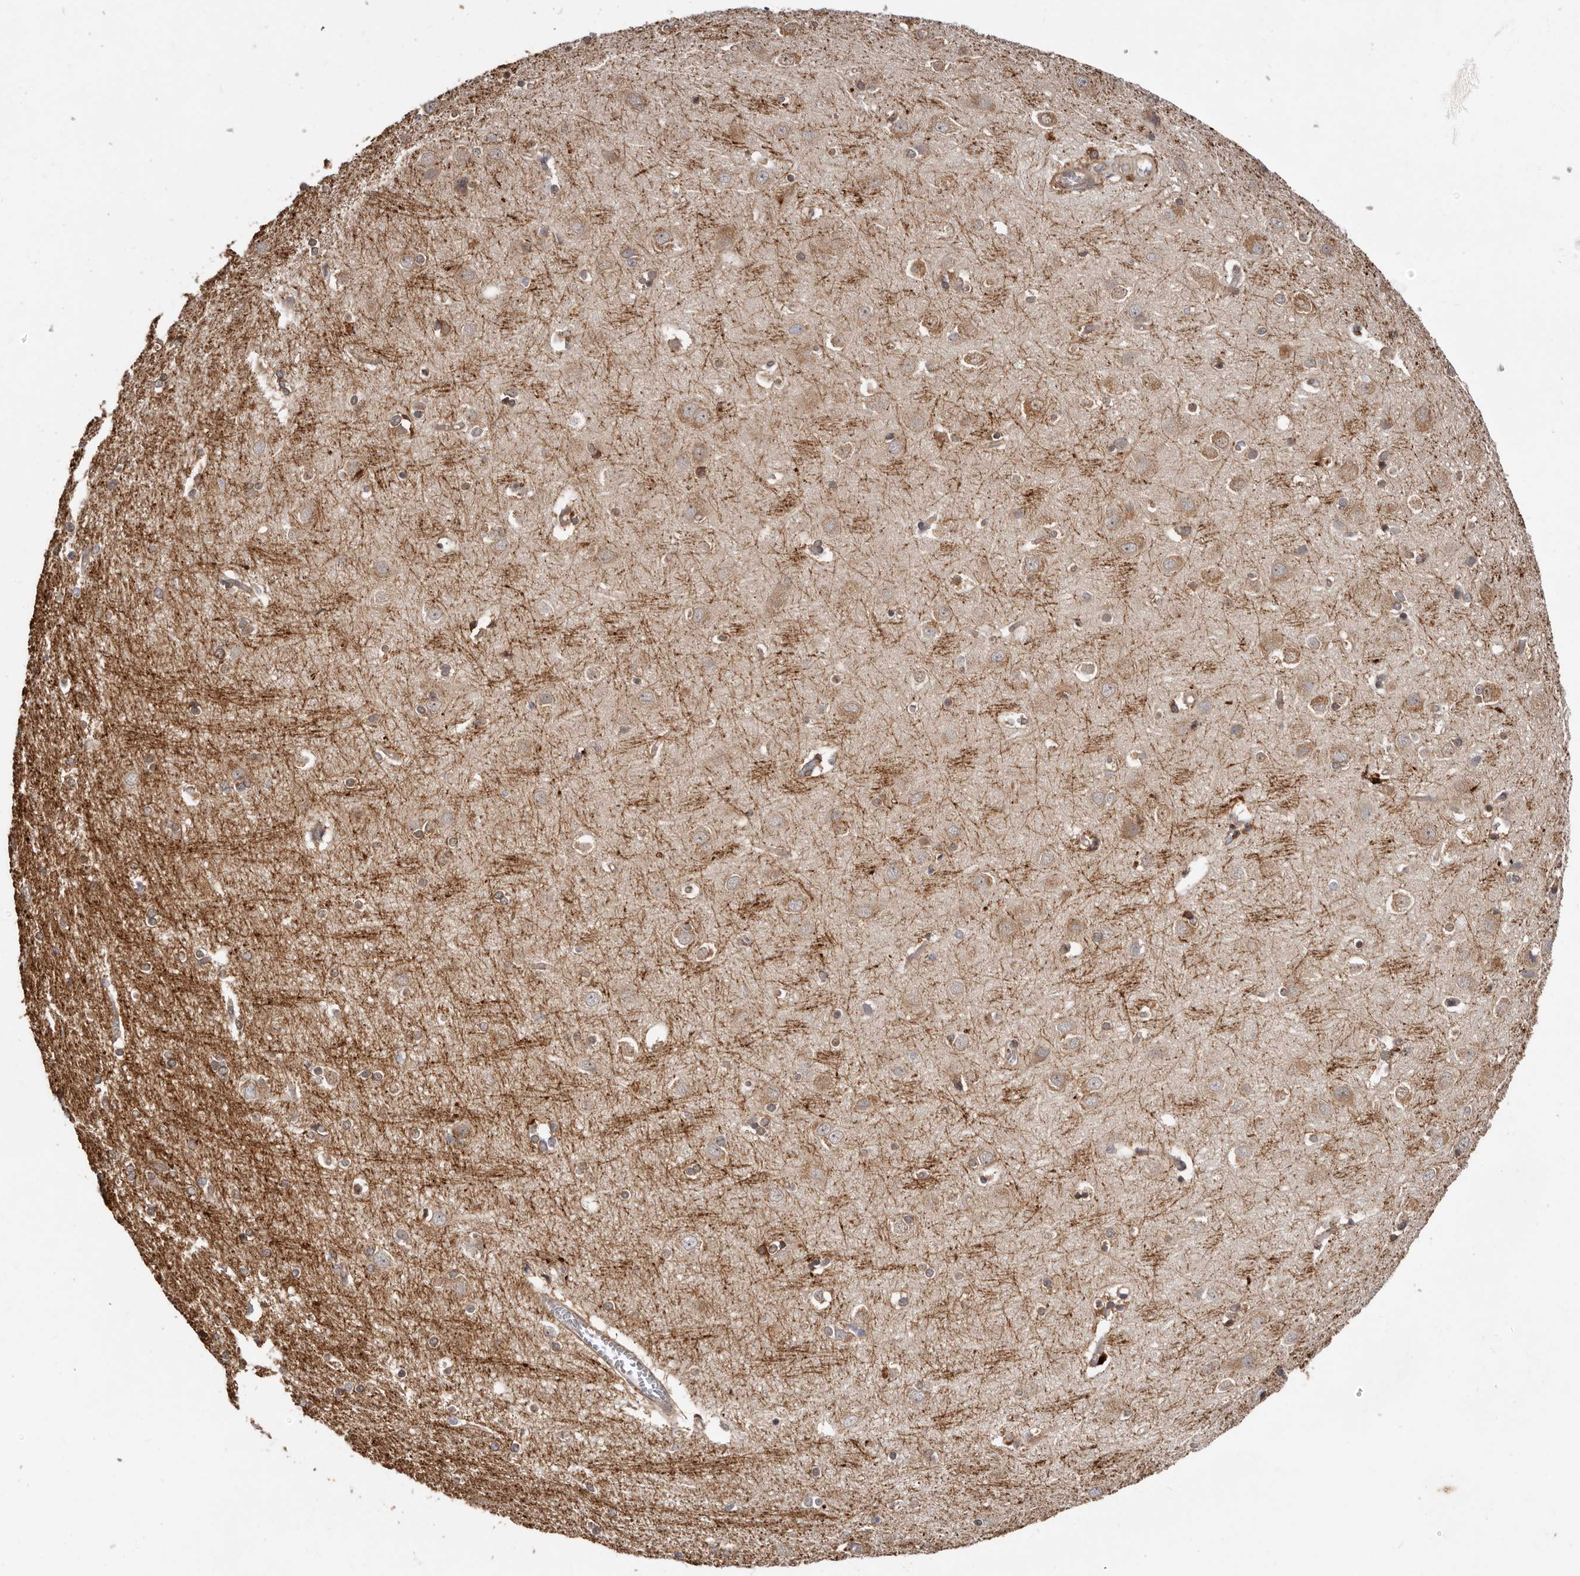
{"staining": {"intensity": "moderate", "quantity": "25%-75%", "location": "cytoplasmic/membranous"}, "tissue": "cerebral cortex", "cell_type": "Endothelial cells", "image_type": "normal", "snomed": [{"axis": "morphology", "description": "Normal tissue, NOS"}, {"axis": "topography", "description": "Cerebral cortex"}], "caption": "High-power microscopy captured an immunohistochemistry photomicrograph of benign cerebral cortex, revealing moderate cytoplasmic/membranous staining in about 25%-75% of endothelial cells. (DAB = brown stain, brightfield microscopy at high magnification).", "gene": "SBDS", "patient": {"sex": "male", "age": 54}}